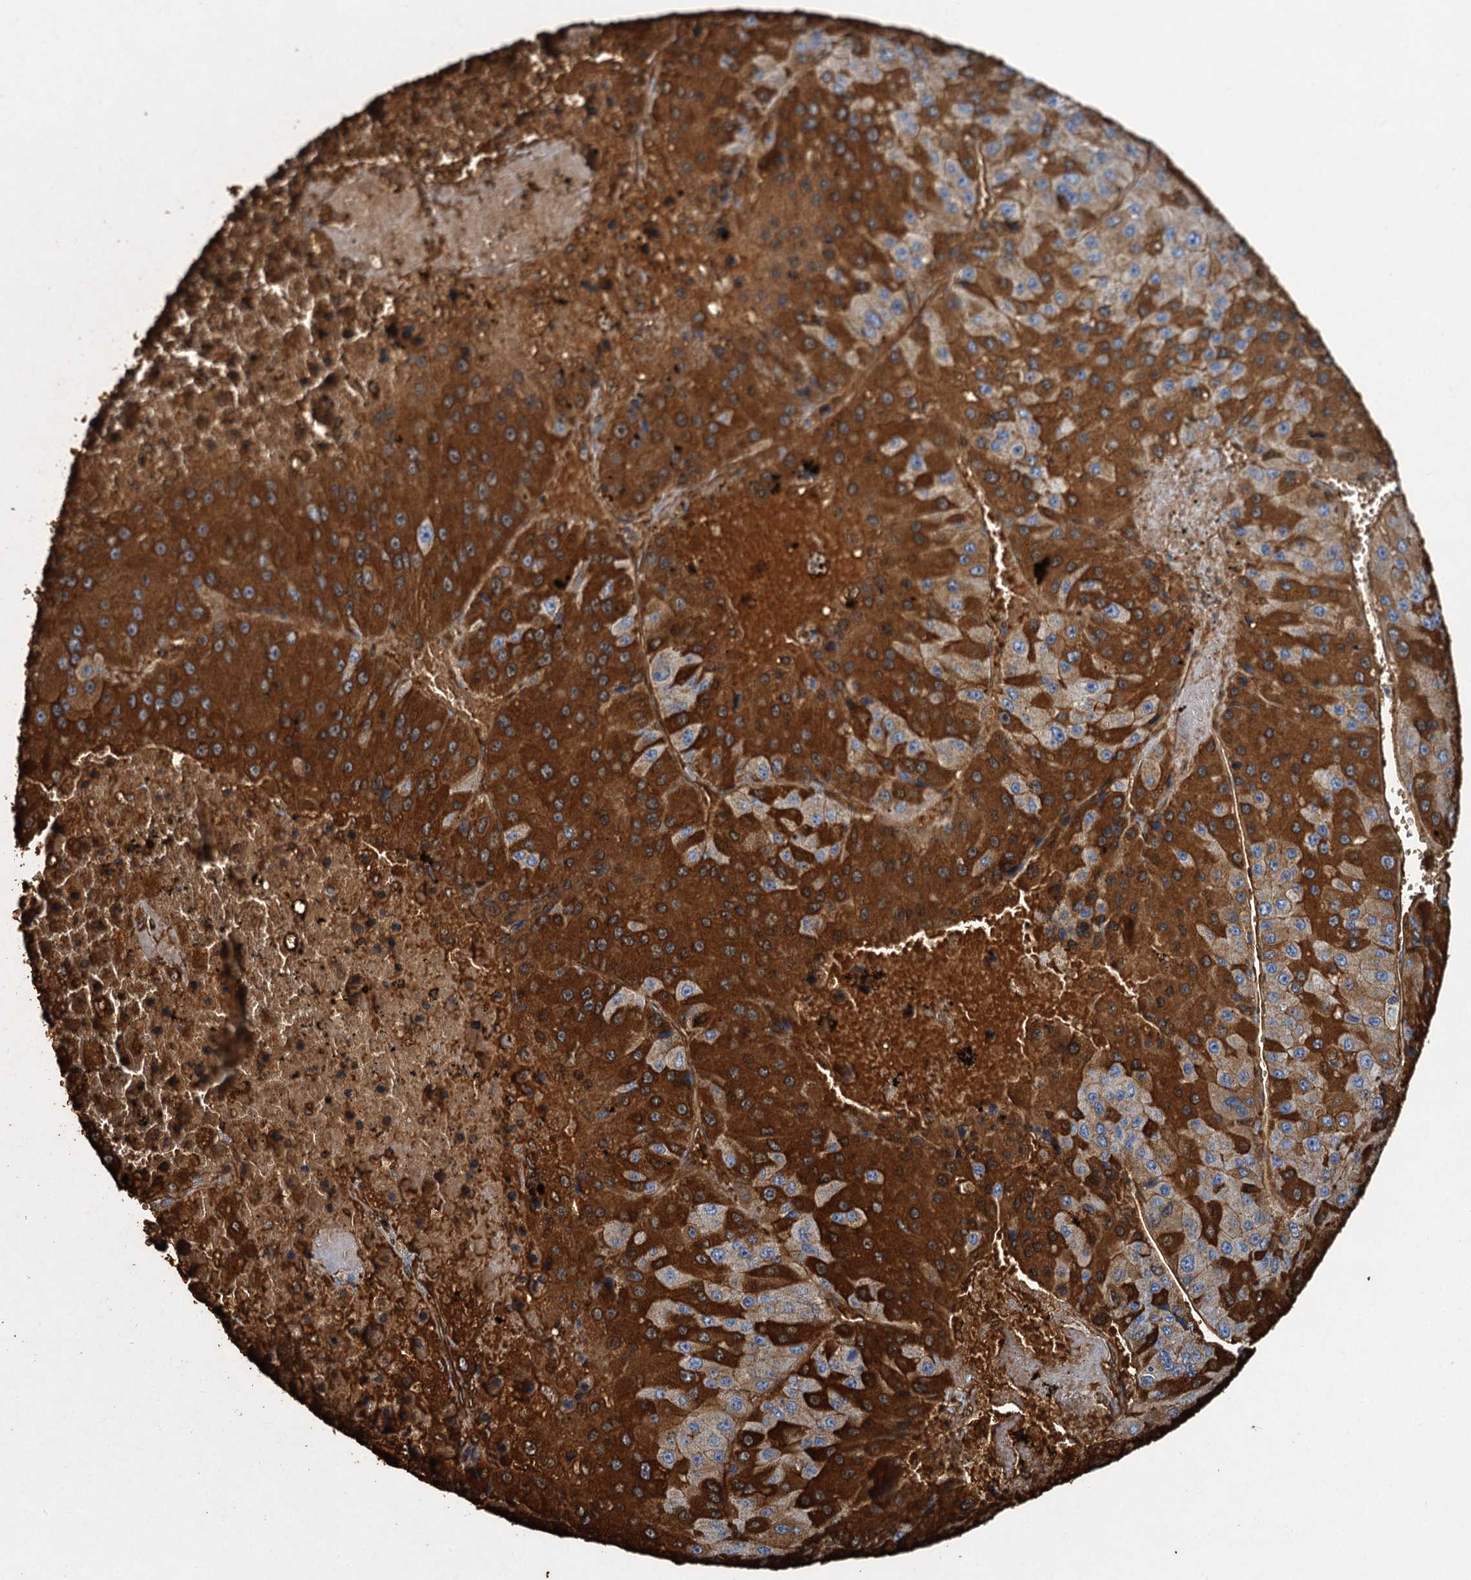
{"staining": {"intensity": "strong", "quantity": "25%-75%", "location": "cytoplasmic/membranous"}, "tissue": "liver cancer", "cell_type": "Tumor cells", "image_type": "cancer", "snomed": [{"axis": "morphology", "description": "Carcinoma, Hepatocellular, NOS"}, {"axis": "topography", "description": "Liver"}], "caption": "Immunohistochemical staining of liver hepatocellular carcinoma displays high levels of strong cytoplasmic/membranous protein staining in about 25%-75% of tumor cells.", "gene": "BCS1L", "patient": {"sex": "female", "age": 73}}